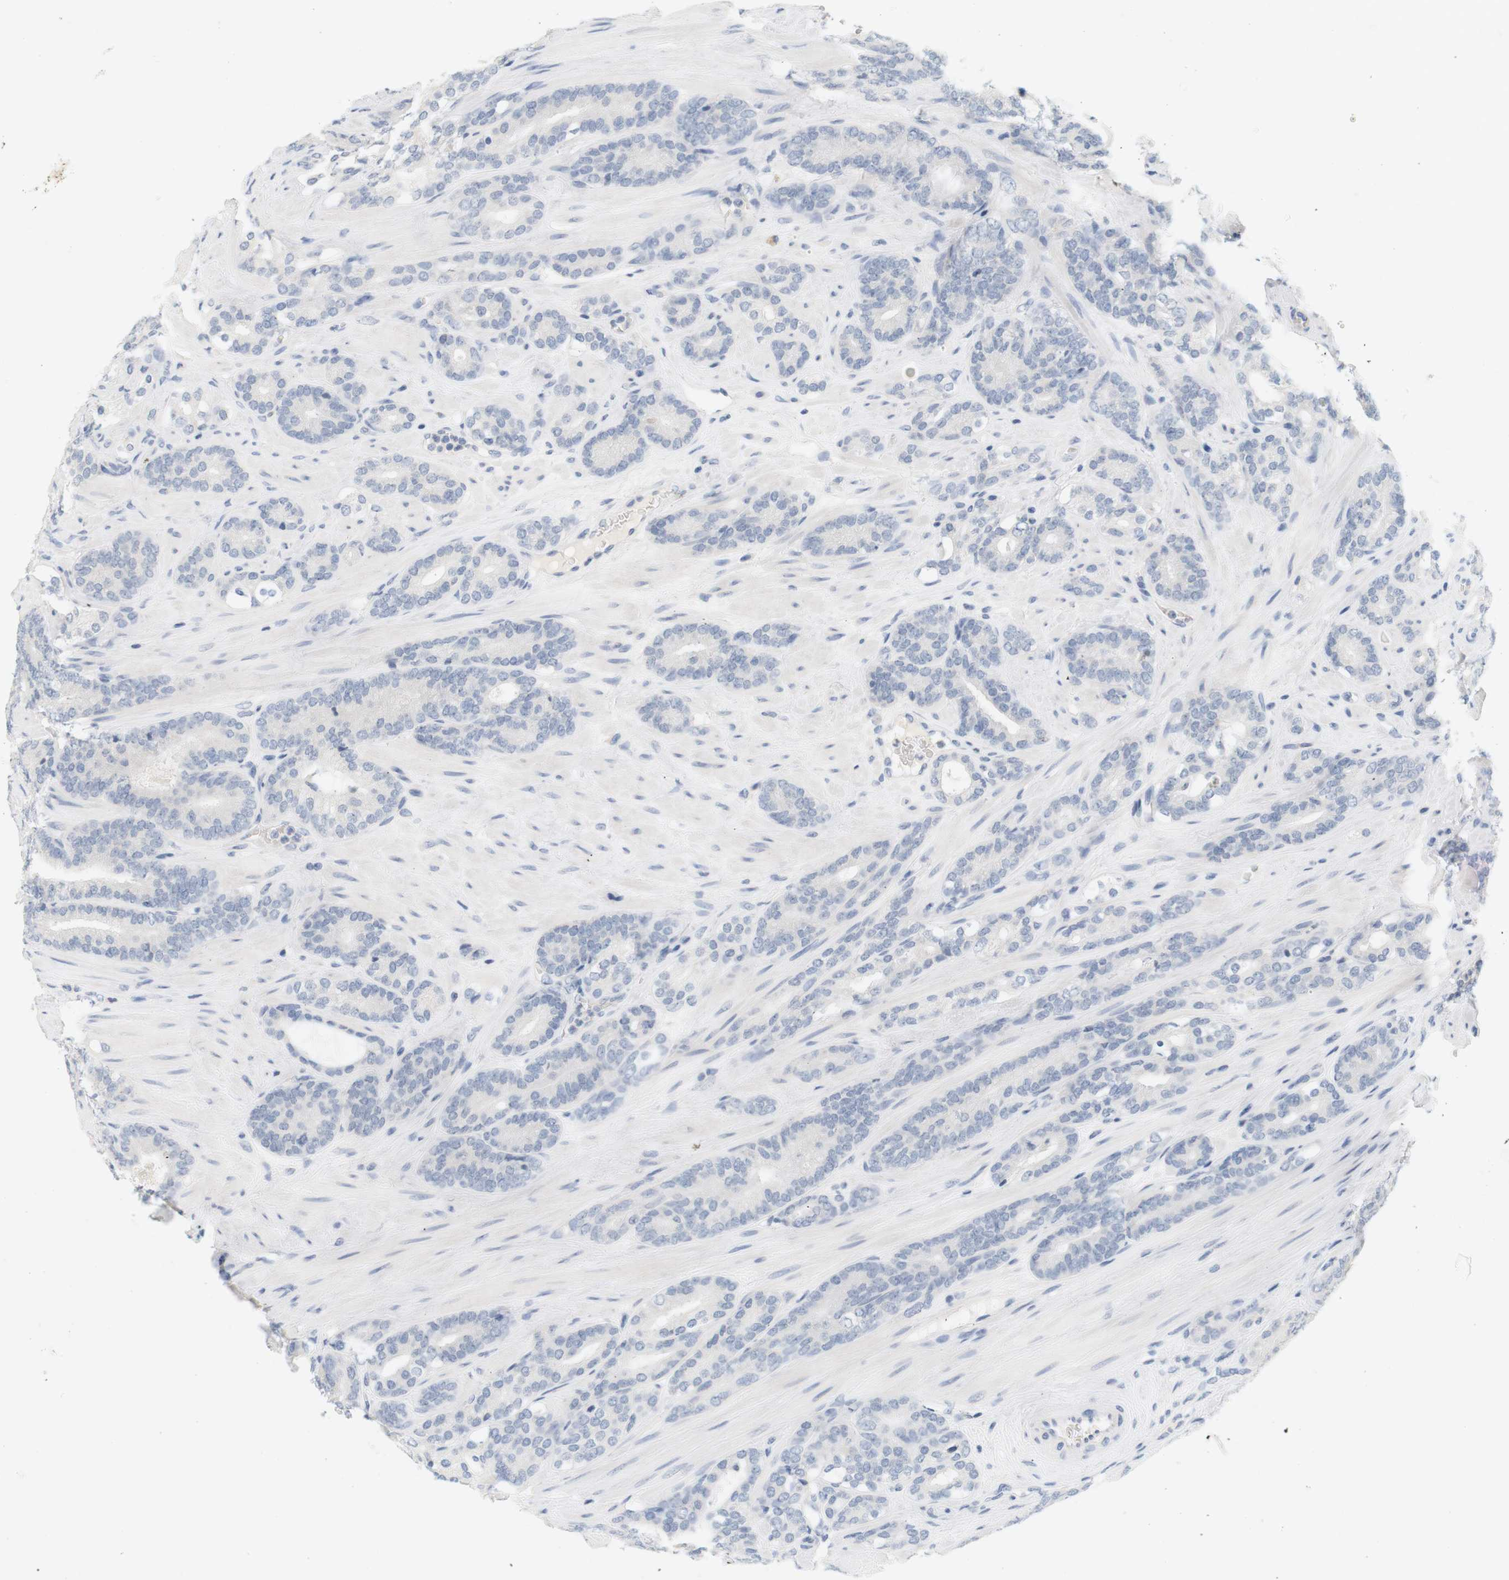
{"staining": {"intensity": "negative", "quantity": "none", "location": "none"}, "tissue": "prostate cancer", "cell_type": "Tumor cells", "image_type": "cancer", "snomed": [{"axis": "morphology", "description": "Adenocarcinoma, Low grade"}, {"axis": "topography", "description": "Prostate"}], "caption": "Photomicrograph shows no protein staining in tumor cells of low-grade adenocarcinoma (prostate) tissue. (Immunohistochemistry, brightfield microscopy, high magnification).", "gene": "OPRM1", "patient": {"sex": "male", "age": 63}}